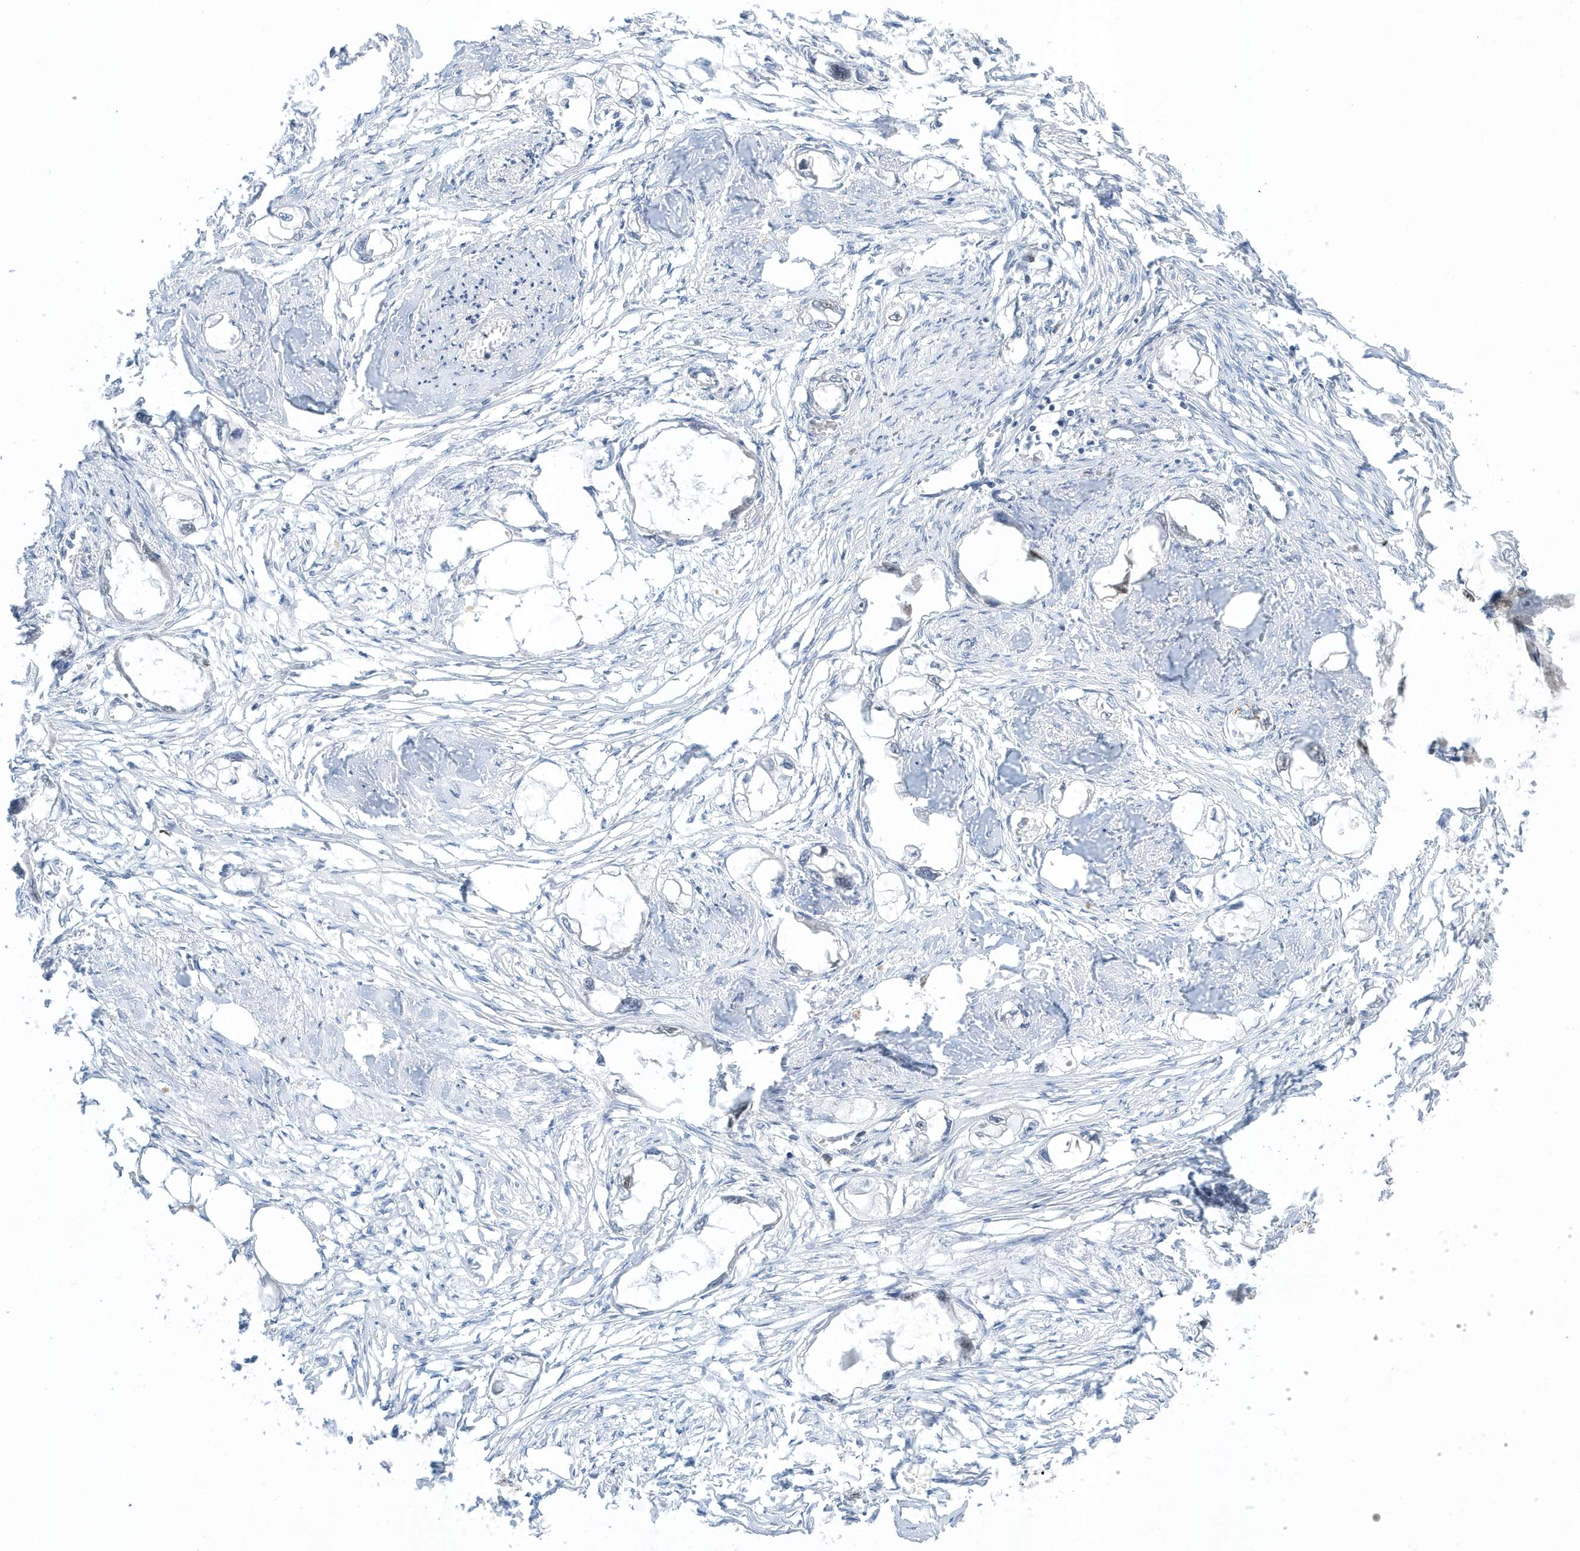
{"staining": {"intensity": "negative", "quantity": "none", "location": "none"}, "tissue": "endometrial cancer", "cell_type": "Tumor cells", "image_type": "cancer", "snomed": [{"axis": "morphology", "description": "Adenocarcinoma, NOS"}, {"axis": "morphology", "description": "Adenocarcinoma, metastatic, NOS"}, {"axis": "topography", "description": "Adipose tissue"}, {"axis": "topography", "description": "Endometrium"}], "caption": "Protein analysis of metastatic adenocarcinoma (endometrial) shows no significant staining in tumor cells.", "gene": "ZNF740", "patient": {"sex": "female", "age": 67}}